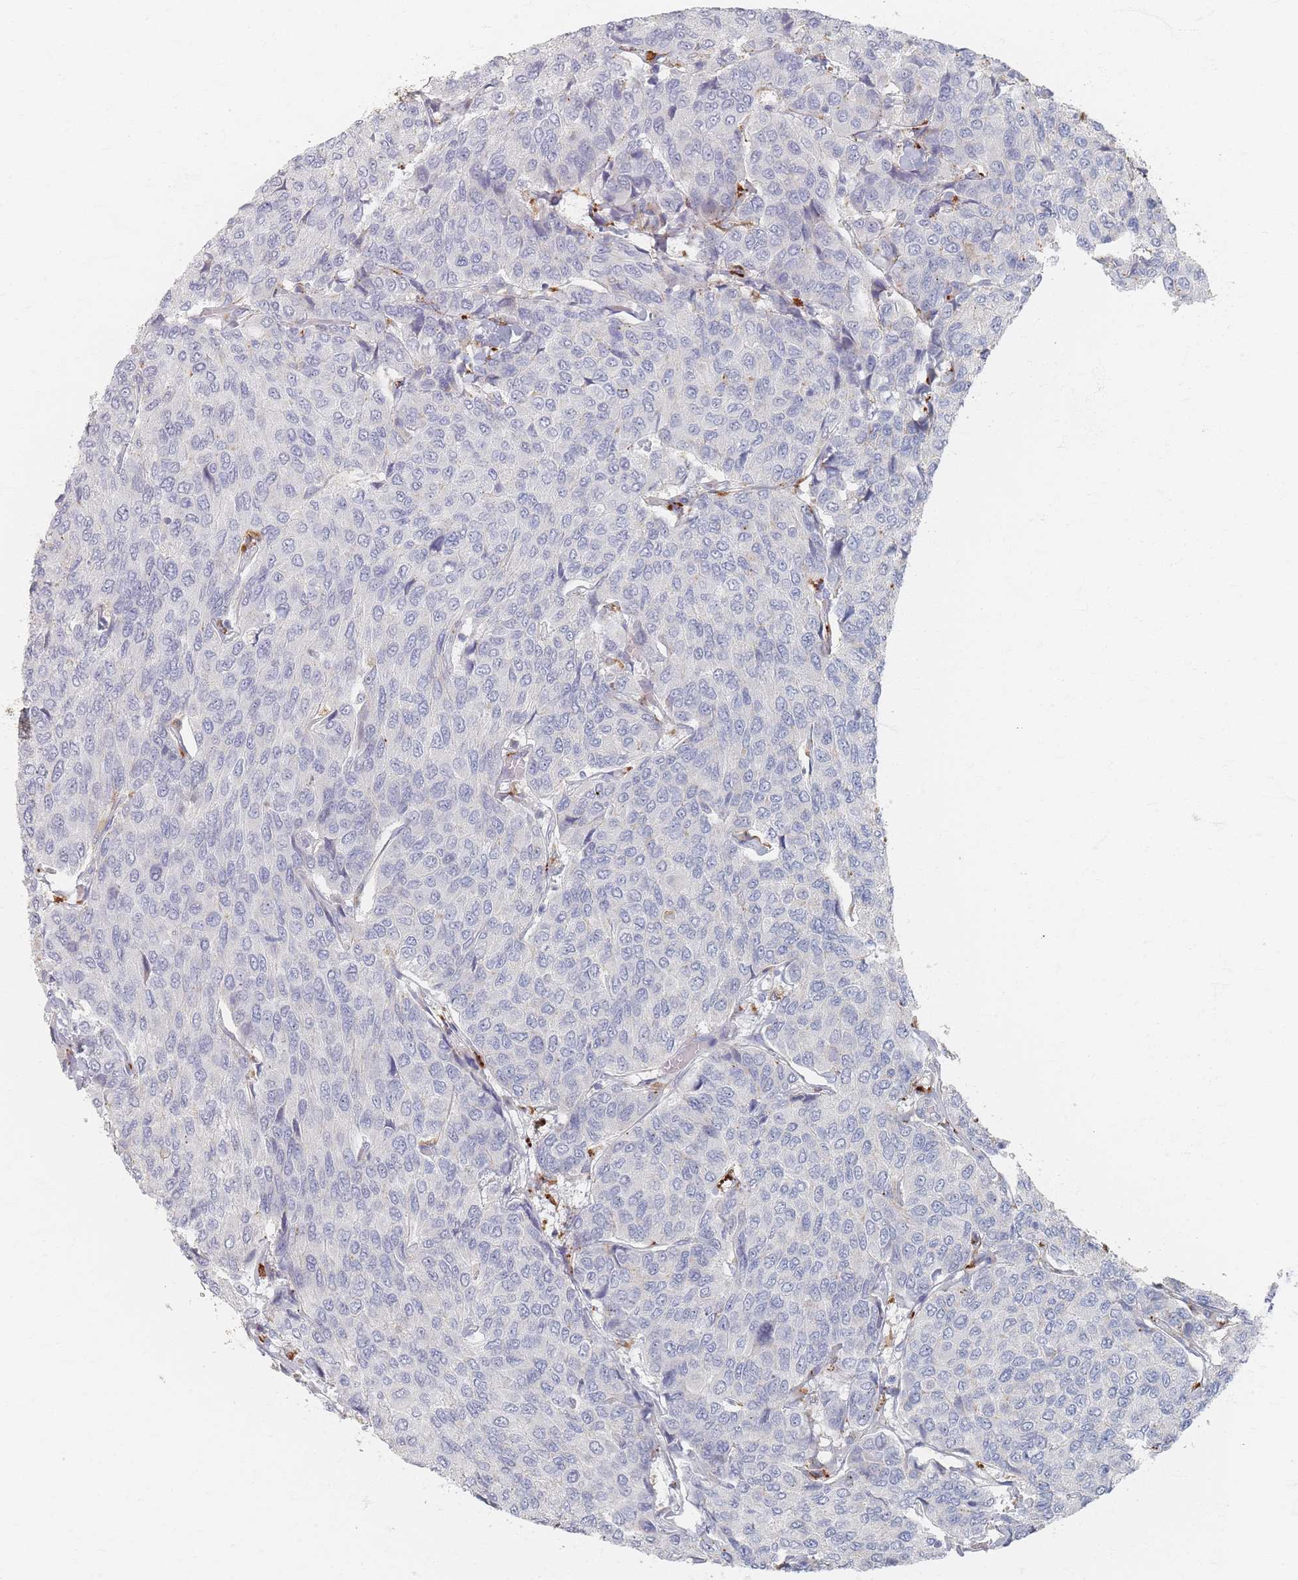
{"staining": {"intensity": "negative", "quantity": "none", "location": "none"}, "tissue": "breast cancer", "cell_type": "Tumor cells", "image_type": "cancer", "snomed": [{"axis": "morphology", "description": "Duct carcinoma"}, {"axis": "topography", "description": "Breast"}], "caption": "Immunohistochemical staining of breast cancer reveals no significant expression in tumor cells. (IHC, brightfield microscopy, high magnification).", "gene": "SLC2A11", "patient": {"sex": "female", "age": 55}}